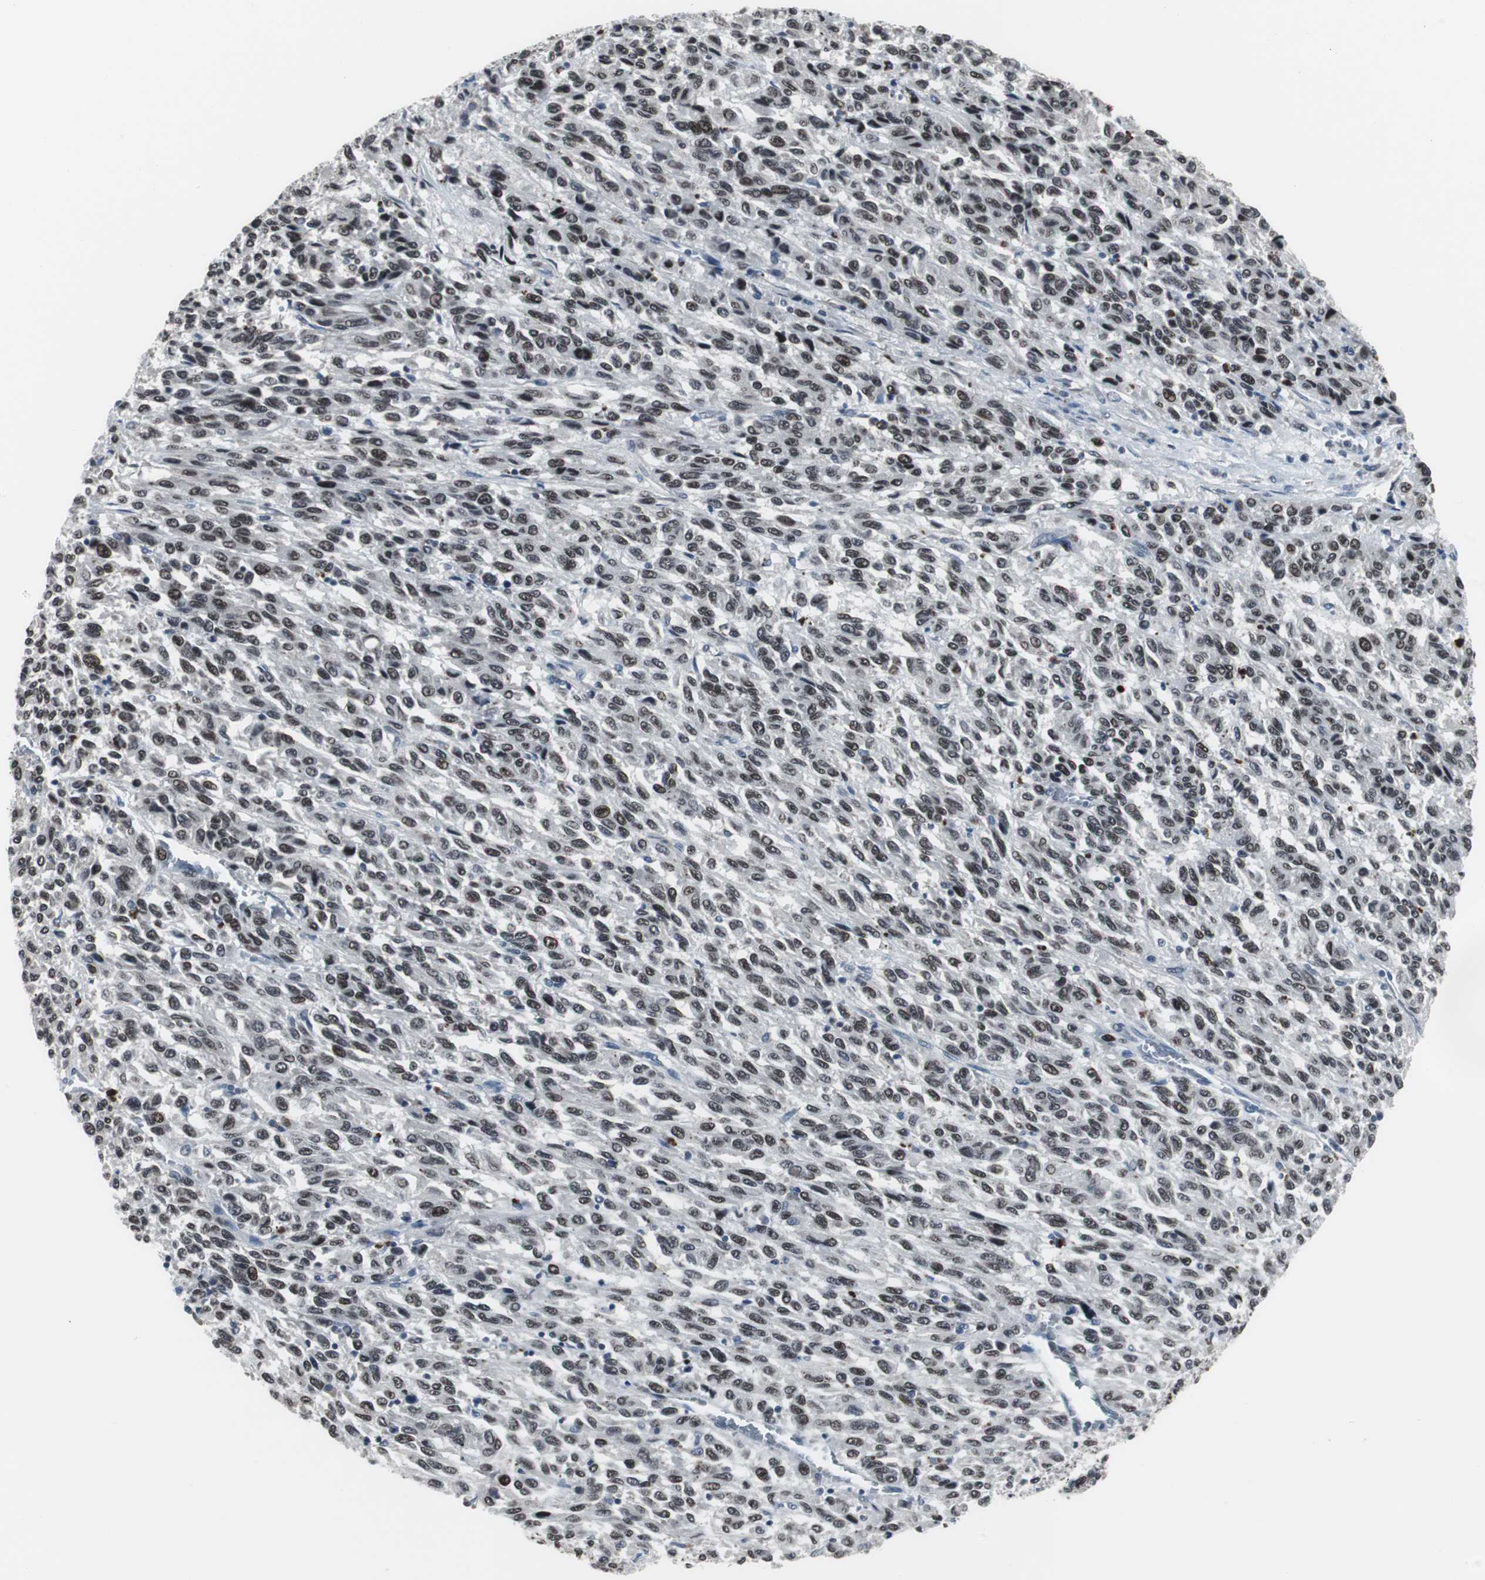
{"staining": {"intensity": "strong", "quantity": ">75%", "location": "nuclear"}, "tissue": "melanoma", "cell_type": "Tumor cells", "image_type": "cancer", "snomed": [{"axis": "morphology", "description": "Malignant melanoma, Metastatic site"}, {"axis": "topography", "description": "Lung"}], "caption": "Malignant melanoma (metastatic site) was stained to show a protein in brown. There is high levels of strong nuclear positivity in about >75% of tumor cells. (DAB (3,3'-diaminobenzidine) = brown stain, brightfield microscopy at high magnification).", "gene": "FOXP4", "patient": {"sex": "male", "age": 64}}